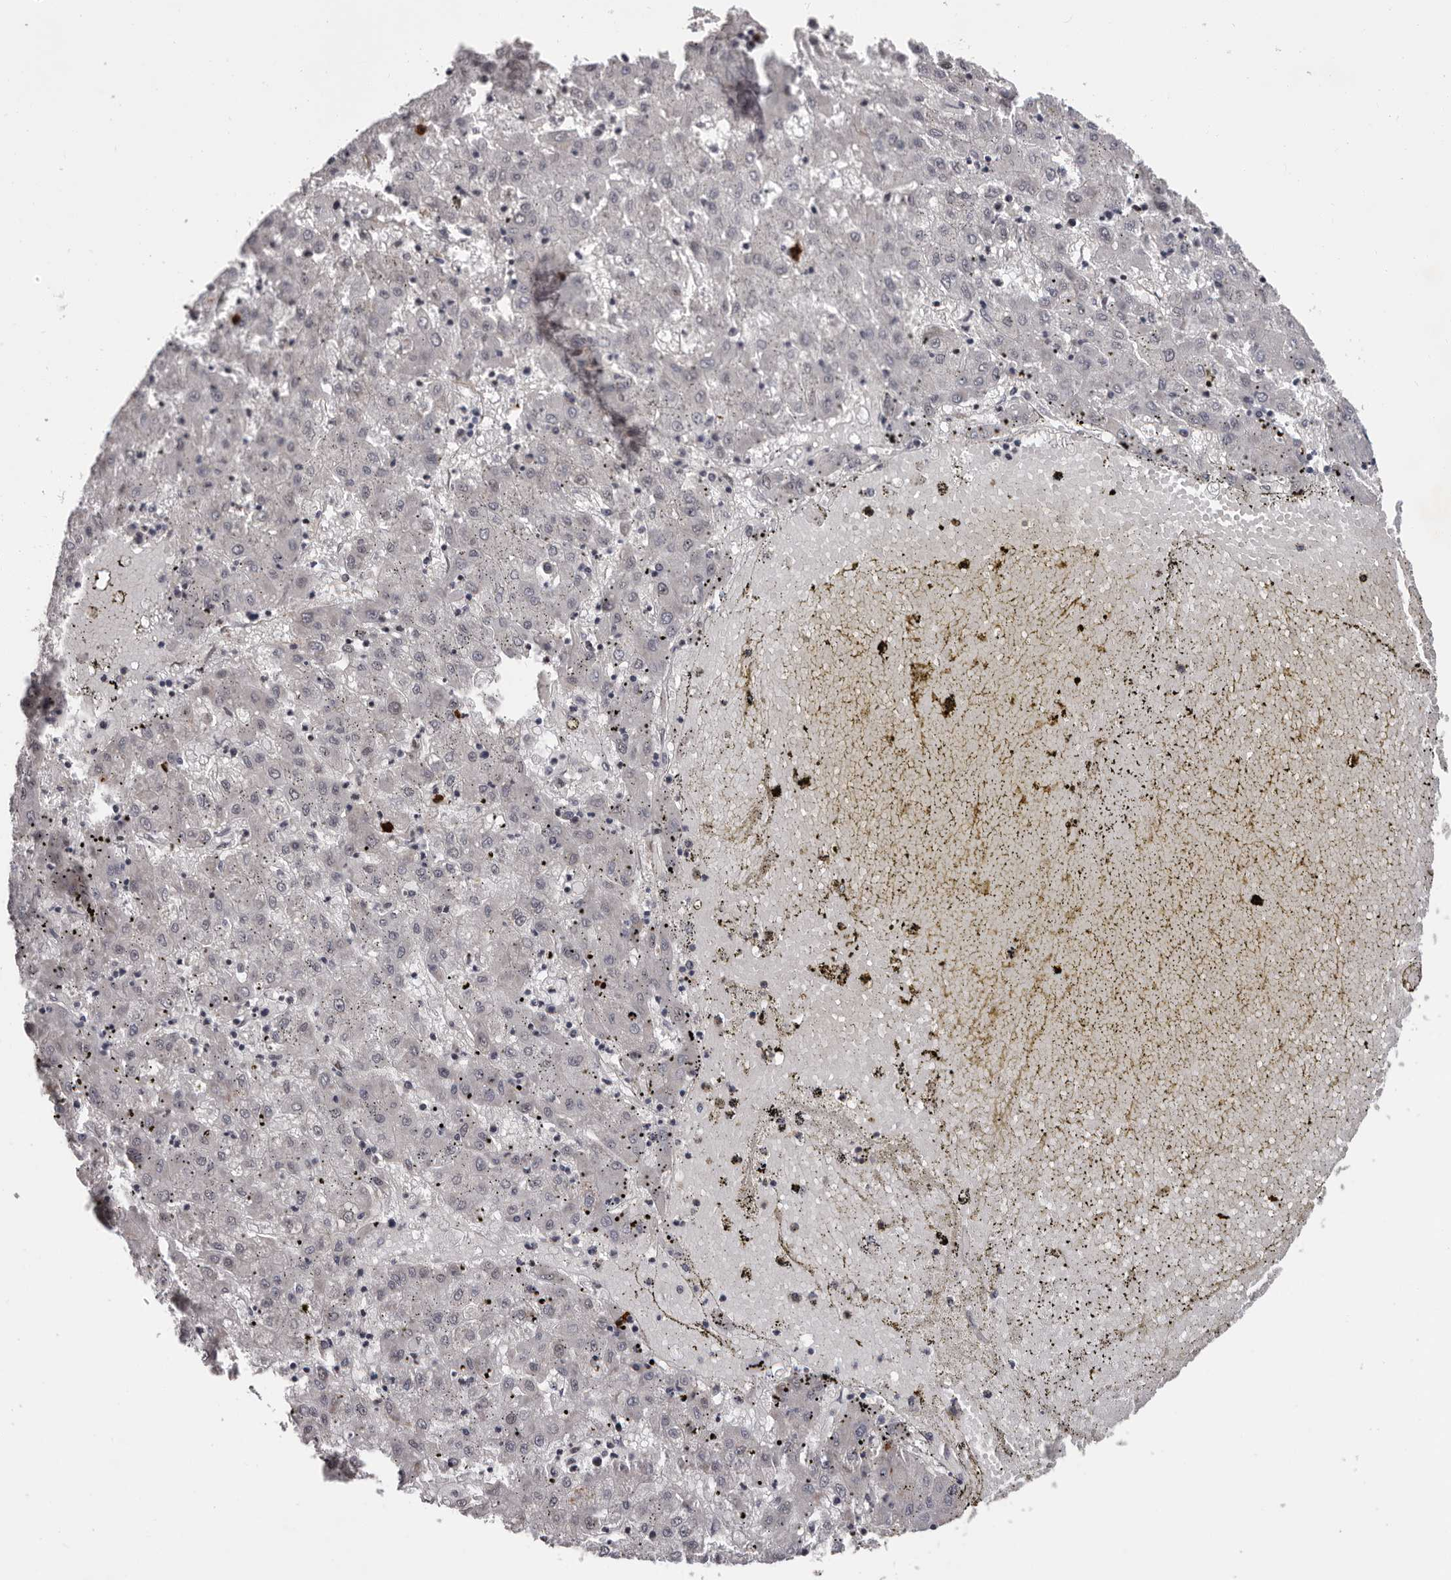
{"staining": {"intensity": "negative", "quantity": "none", "location": "none"}, "tissue": "liver cancer", "cell_type": "Tumor cells", "image_type": "cancer", "snomed": [{"axis": "morphology", "description": "Carcinoma, Hepatocellular, NOS"}, {"axis": "topography", "description": "Liver"}], "caption": "This image is of liver cancer (hepatocellular carcinoma) stained with immunohistochemistry (IHC) to label a protein in brown with the nuclei are counter-stained blue. There is no positivity in tumor cells. (Immunohistochemistry, brightfield microscopy, high magnification).", "gene": "MED8", "patient": {"sex": "male", "age": 72}}